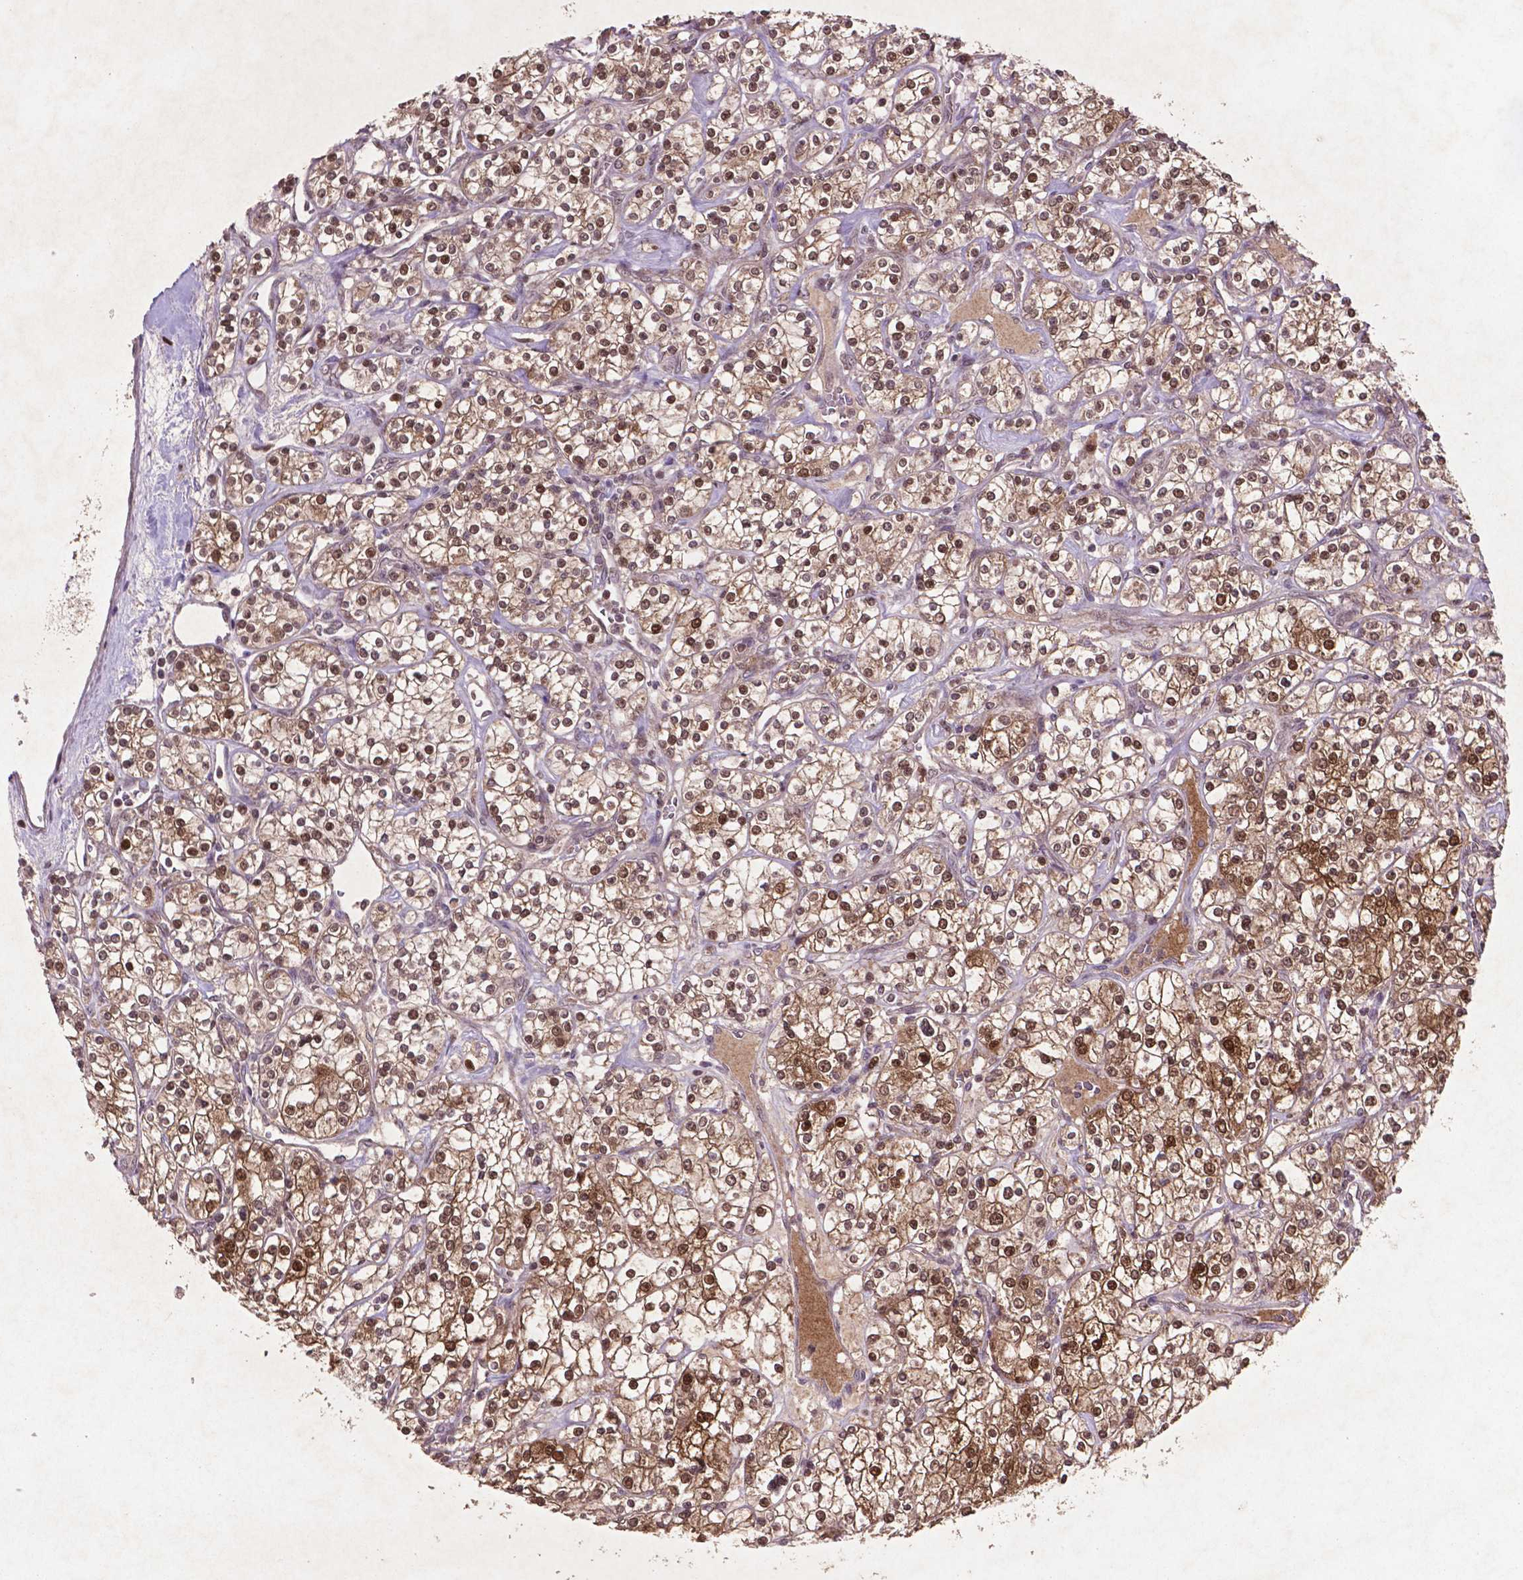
{"staining": {"intensity": "strong", "quantity": ">75%", "location": "cytoplasmic/membranous,nuclear"}, "tissue": "renal cancer", "cell_type": "Tumor cells", "image_type": "cancer", "snomed": [{"axis": "morphology", "description": "Adenocarcinoma, NOS"}, {"axis": "topography", "description": "Kidney"}], "caption": "Tumor cells exhibit strong cytoplasmic/membranous and nuclear expression in about >75% of cells in adenocarcinoma (renal). (Stains: DAB (3,3'-diaminobenzidine) in brown, nuclei in blue, Microscopy: brightfield microscopy at high magnification).", "gene": "GLRX", "patient": {"sex": "male", "age": 77}}